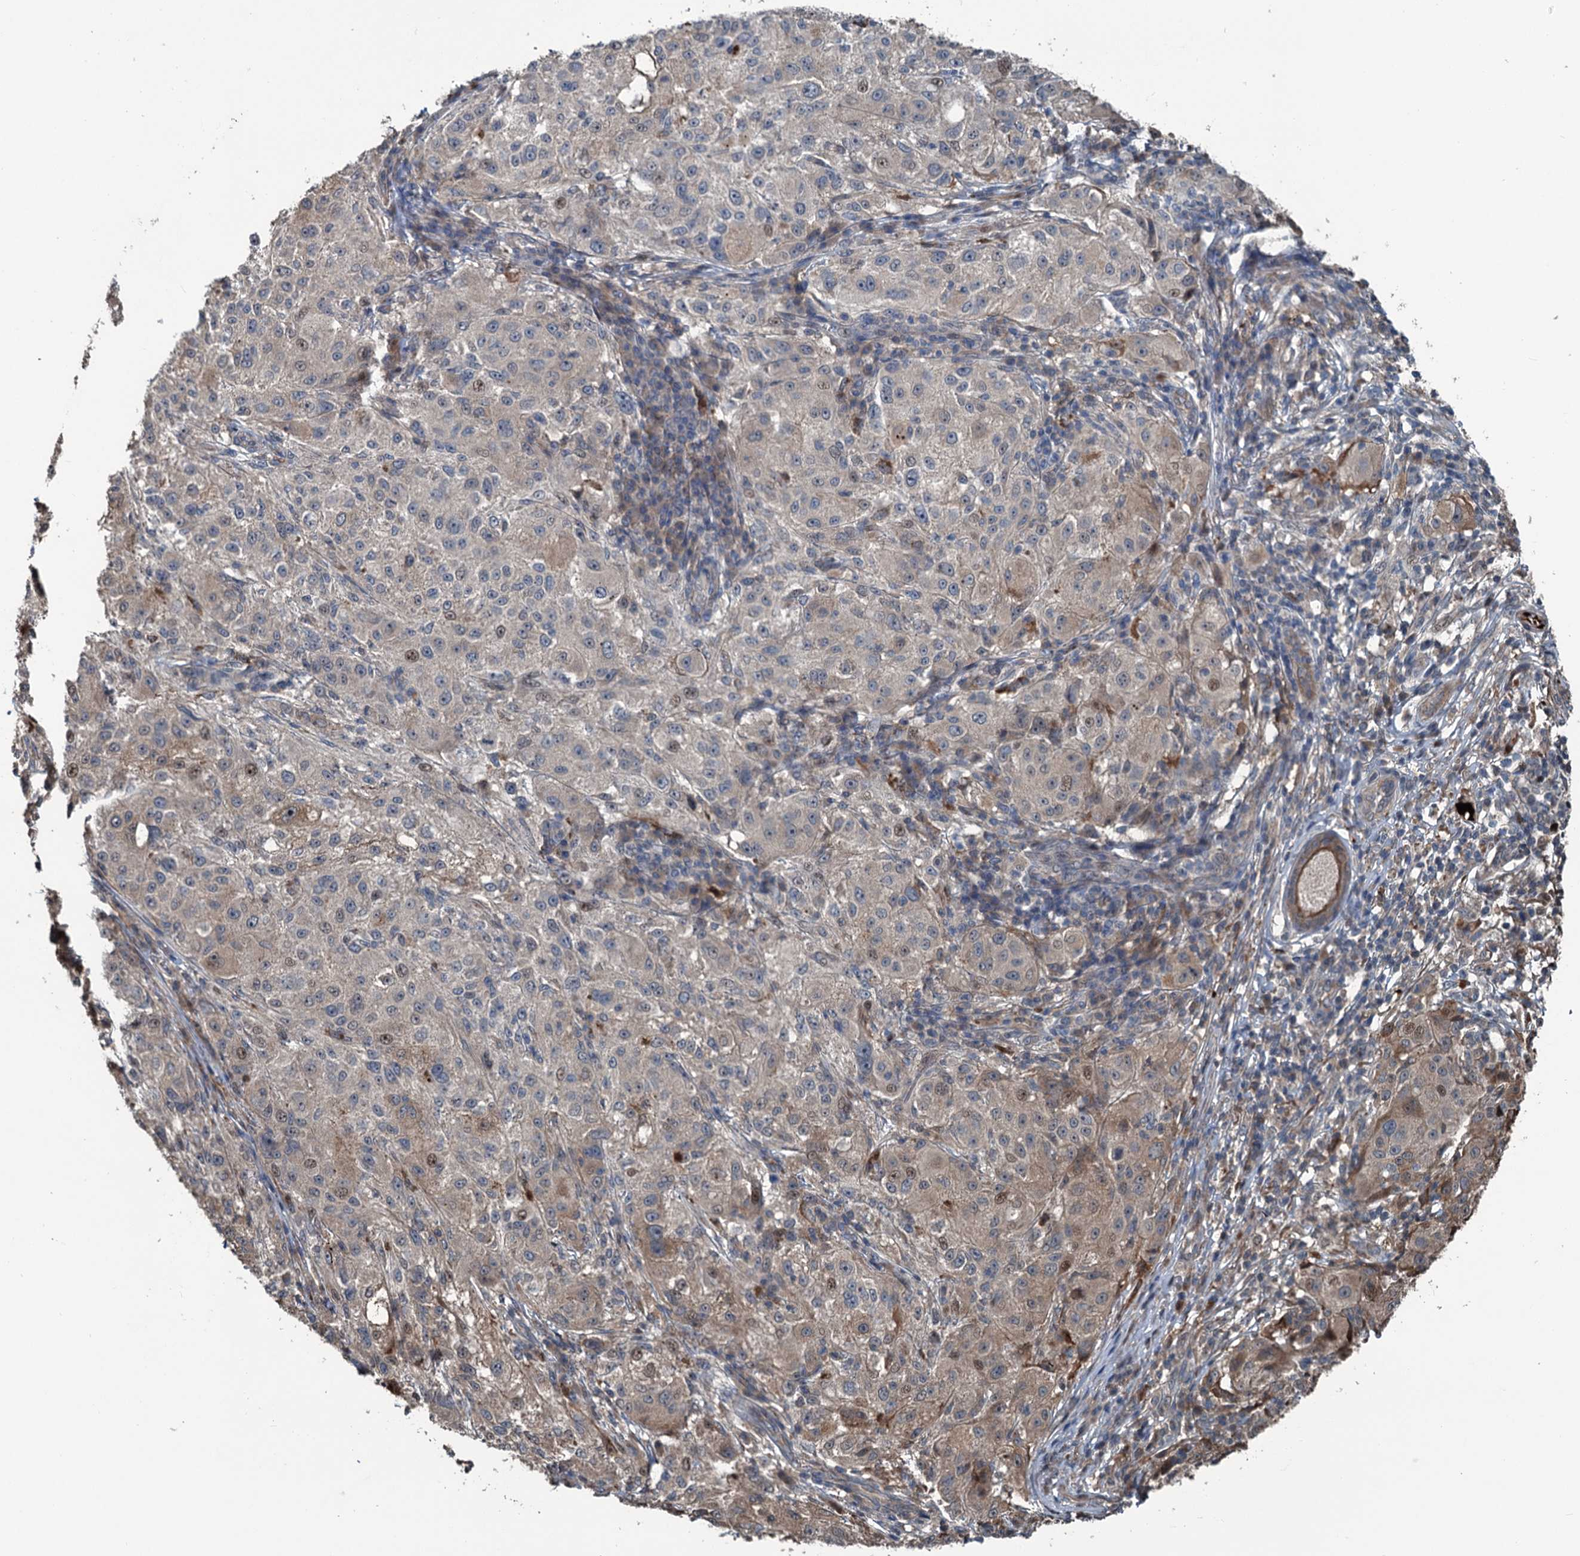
{"staining": {"intensity": "weak", "quantity": "<25%", "location": "cytoplasmic/membranous"}, "tissue": "melanoma", "cell_type": "Tumor cells", "image_type": "cancer", "snomed": [{"axis": "morphology", "description": "Necrosis, NOS"}, {"axis": "morphology", "description": "Malignant melanoma, NOS"}, {"axis": "topography", "description": "Skin"}], "caption": "This micrograph is of malignant melanoma stained with immunohistochemistry to label a protein in brown with the nuclei are counter-stained blue. There is no expression in tumor cells.", "gene": "TEDC1", "patient": {"sex": "female", "age": 87}}